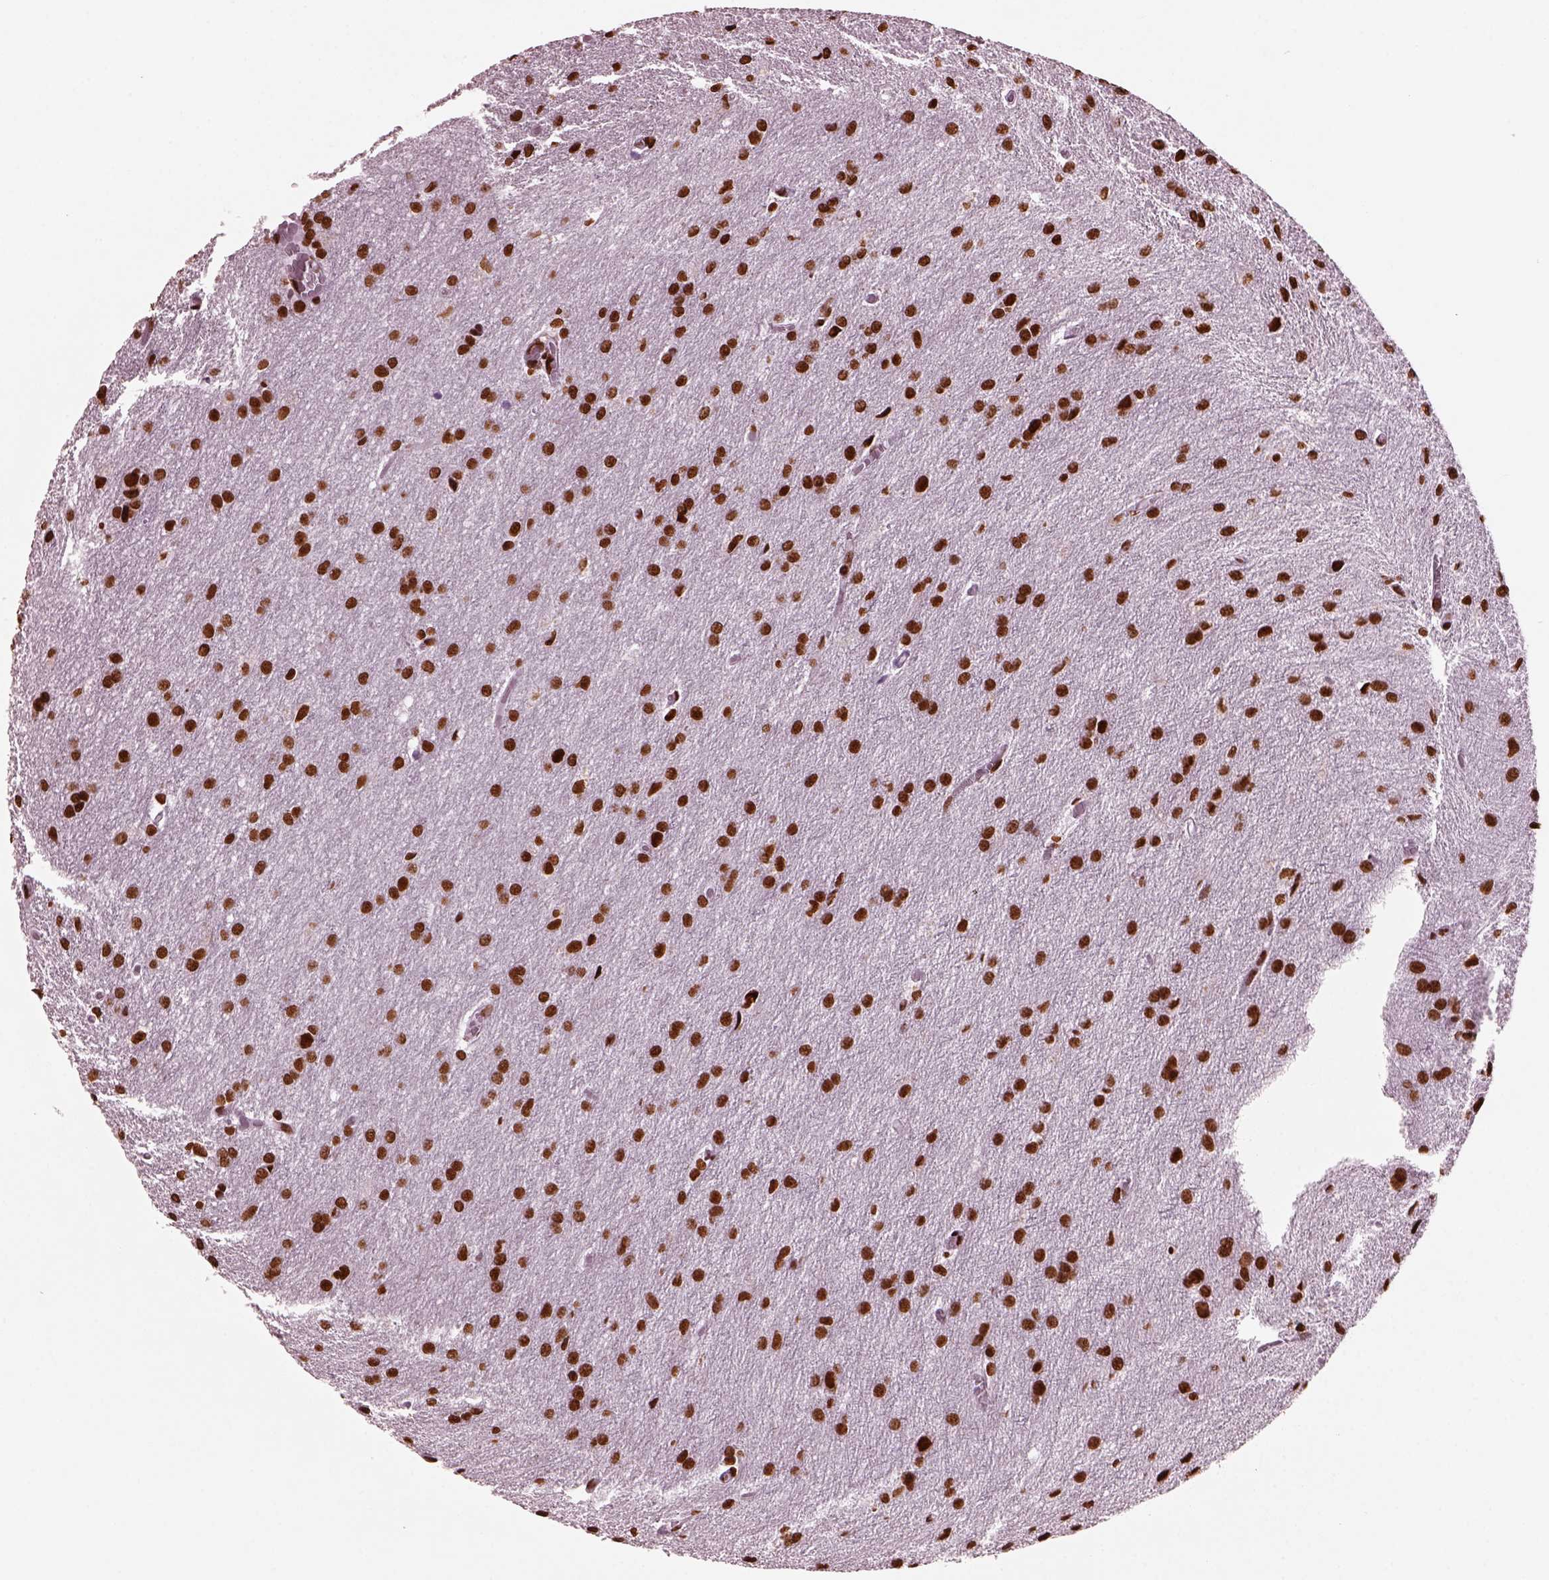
{"staining": {"intensity": "strong", "quantity": ">75%", "location": "nuclear"}, "tissue": "glioma", "cell_type": "Tumor cells", "image_type": "cancer", "snomed": [{"axis": "morphology", "description": "Glioma, malignant, High grade"}, {"axis": "topography", "description": "Brain"}], "caption": "Strong nuclear positivity is present in approximately >75% of tumor cells in malignant high-grade glioma.", "gene": "CBFA2T3", "patient": {"sex": "male", "age": 68}}